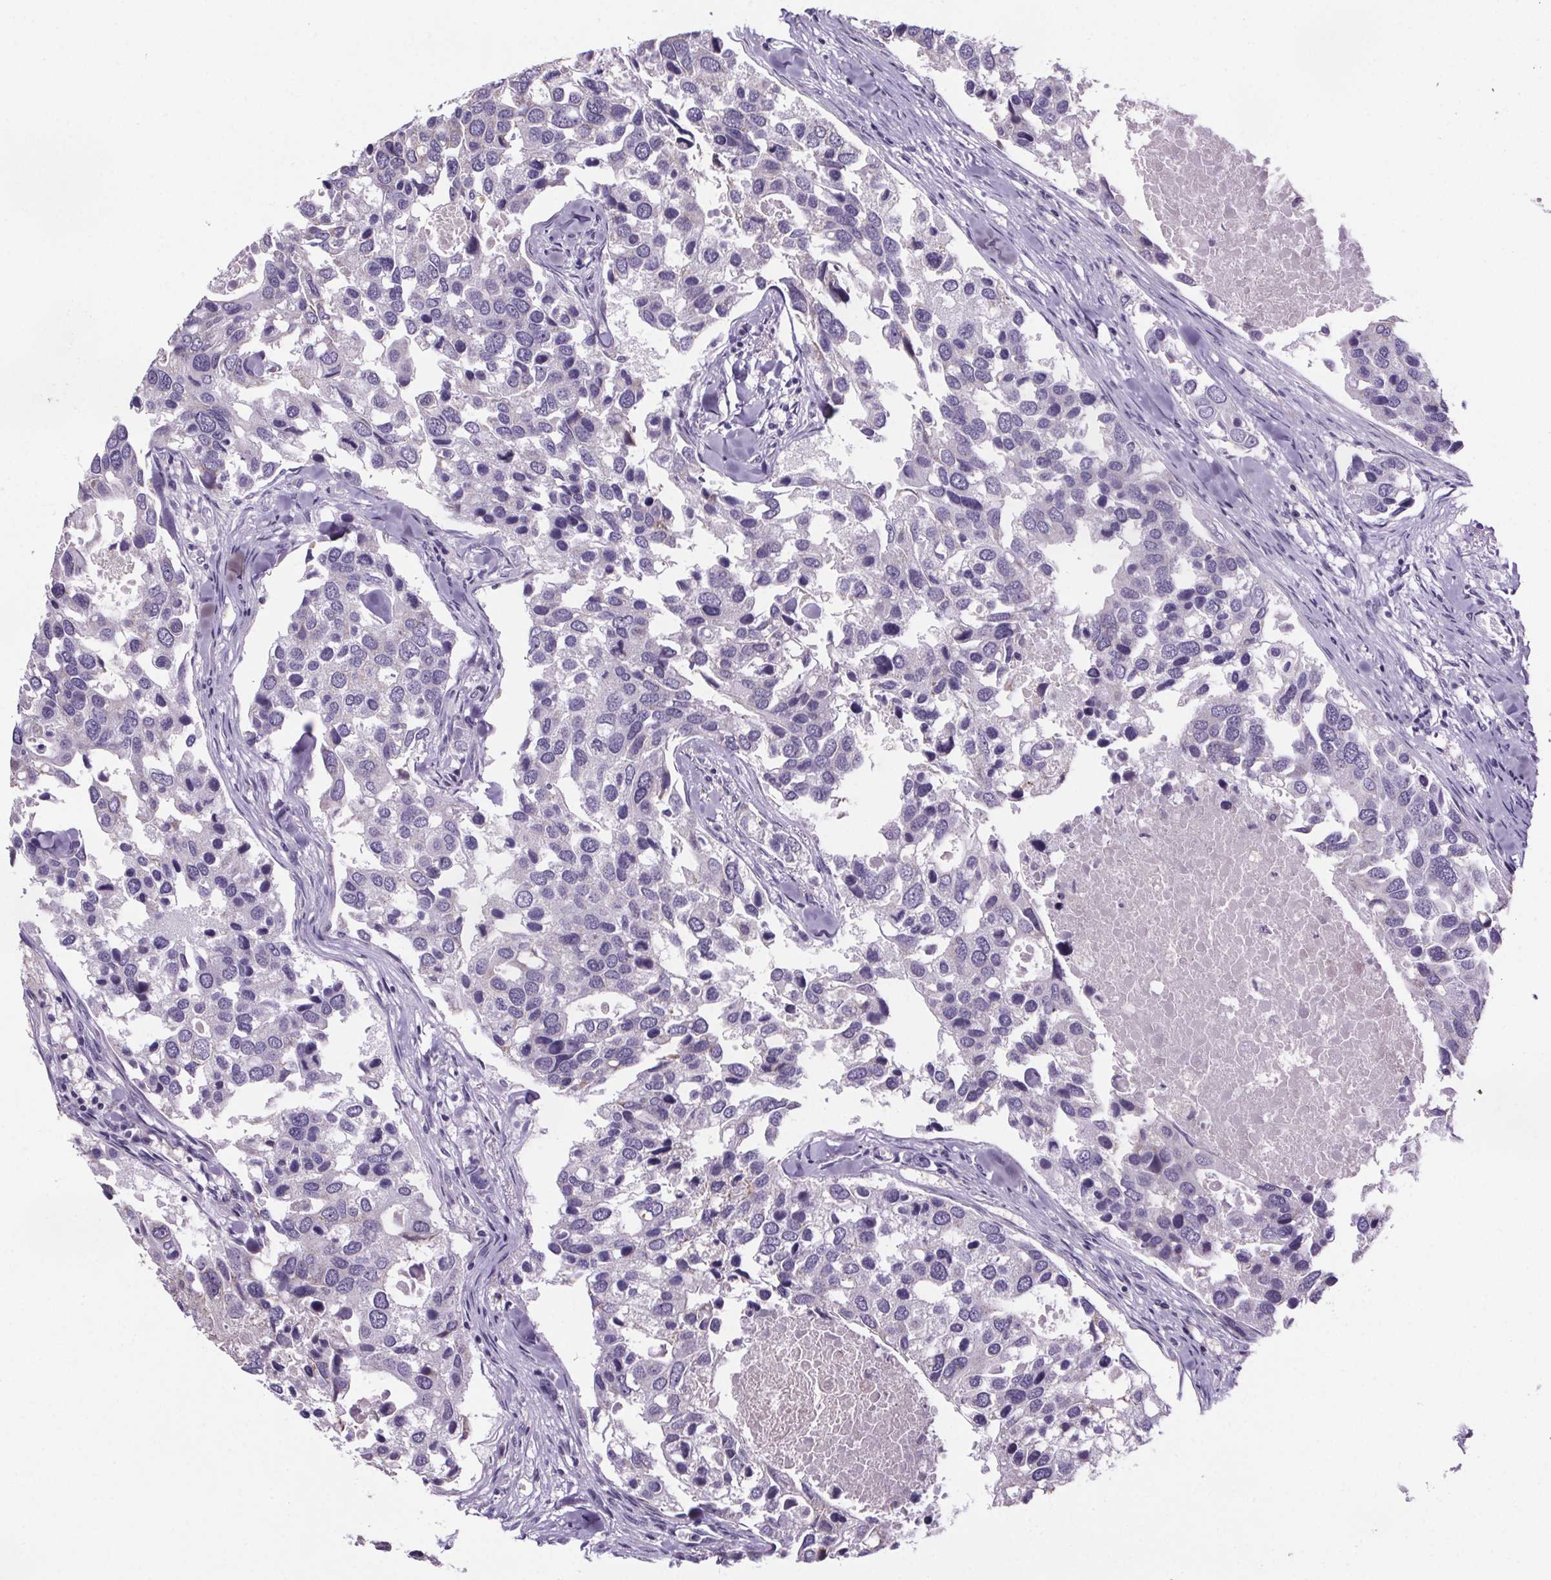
{"staining": {"intensity": "negative", "quantity": "none", "location": "none"}, "tissue": "breast cancer", "cell_type": "Tumor cells", "image_type": "cancer", "snomed": [{"axis": "morphology", "description": "Duct carcinoma"}, {"axis": "topography", "description": "Breast"}], "caption": "Tumor cells are negative for protein expression in human breast cancer (invasive ductal carcinoma).", "gene": "CUBN", "patient": {"sex": "female", "age": 83}}